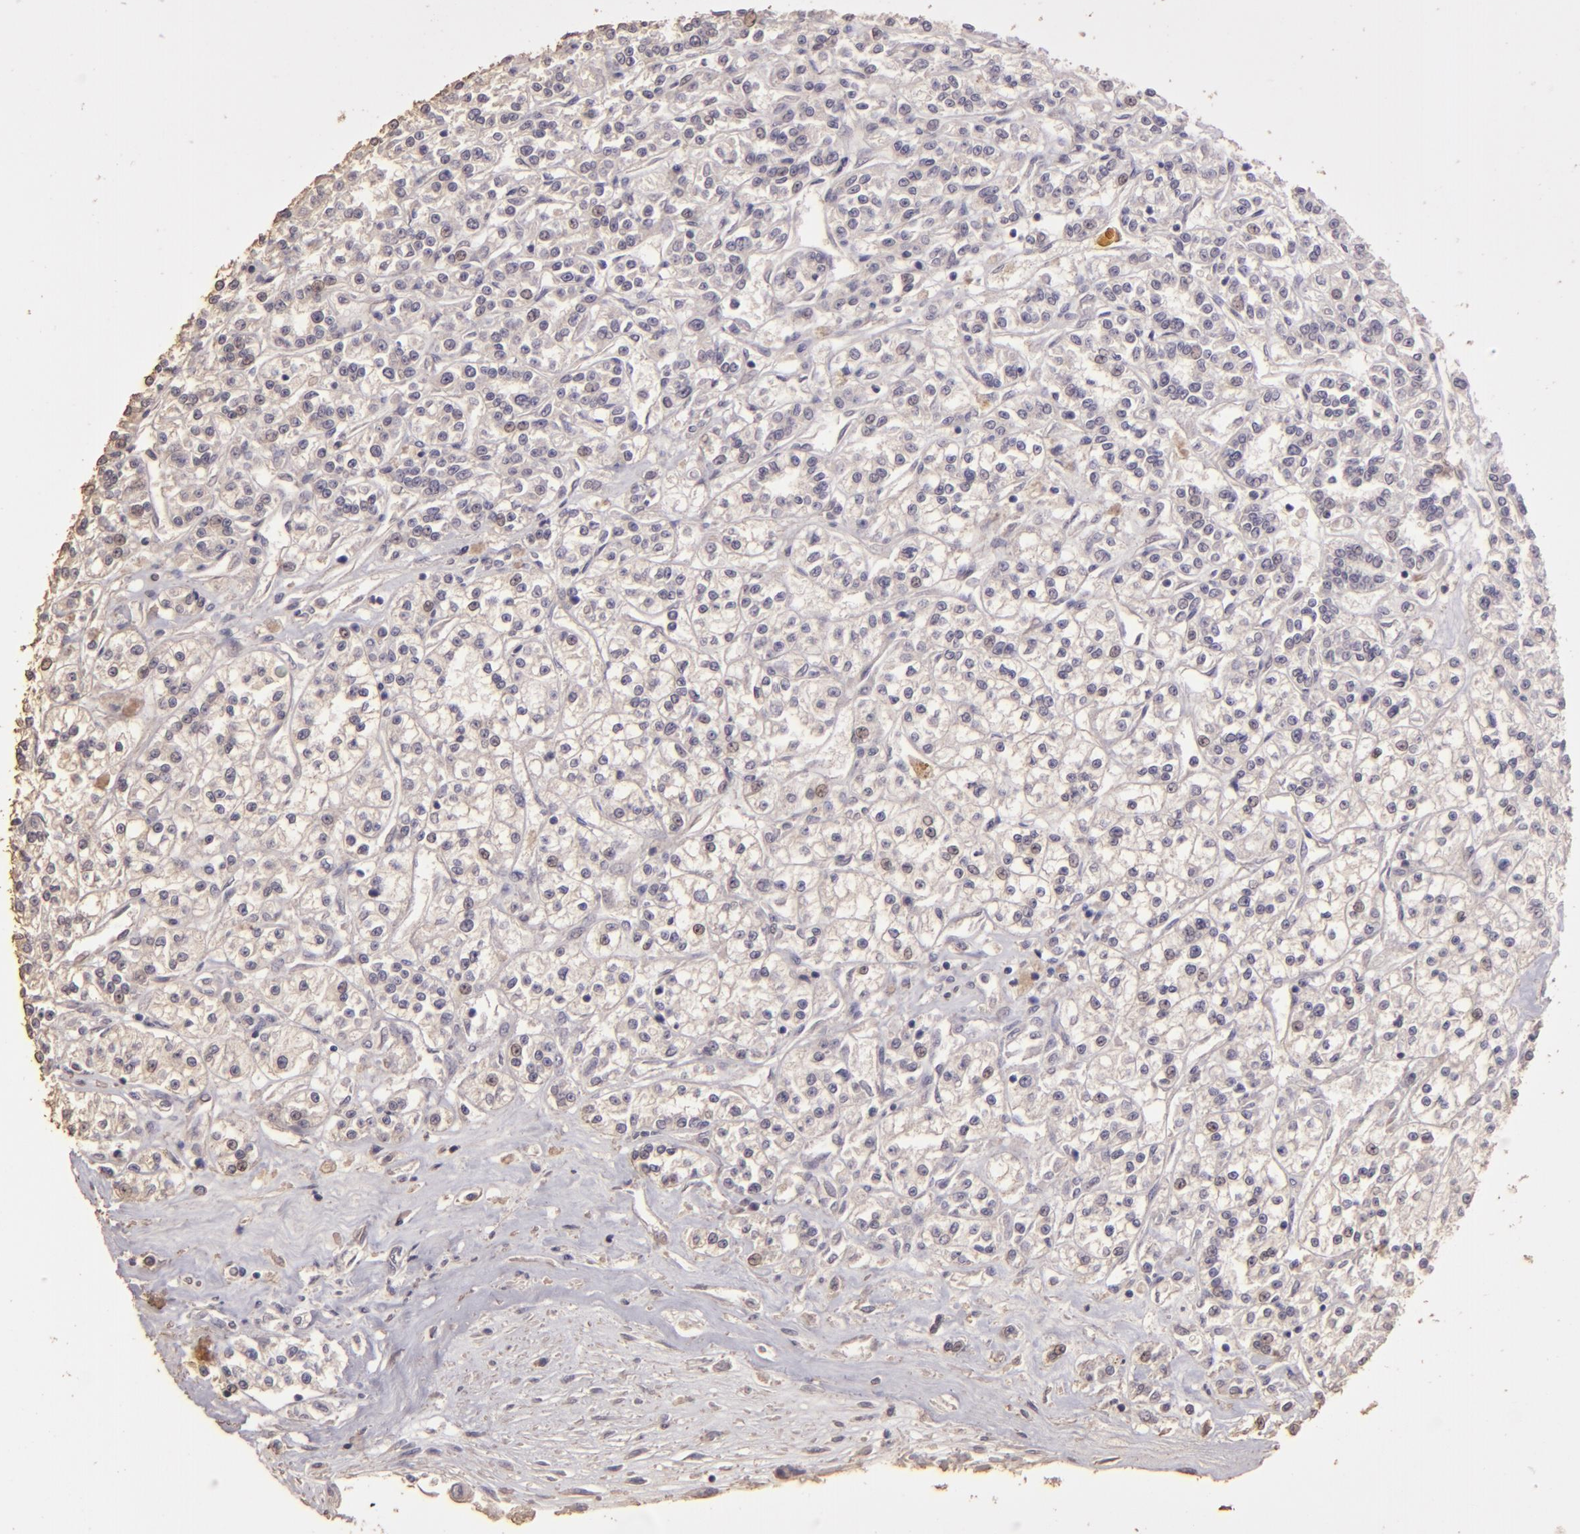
{"staining": {"intensity": "negative", "quantity": "none", "location": "none"}, "tissue": "renal cancer", "cell_type": "Tumor cells", "image_type": "cancer", "snomed": [{"axis": "morphology", "description": "Adenocarcinoma, NOS"}, {"axis": "topography", "description": "Kidney"}], "caption": "The immunohistochemistry micrograph has no significant expression in tumor cells of renal cancer tissue.", "gene": "BCL2L13", "patient": {"sex": "female", "age": 76}}